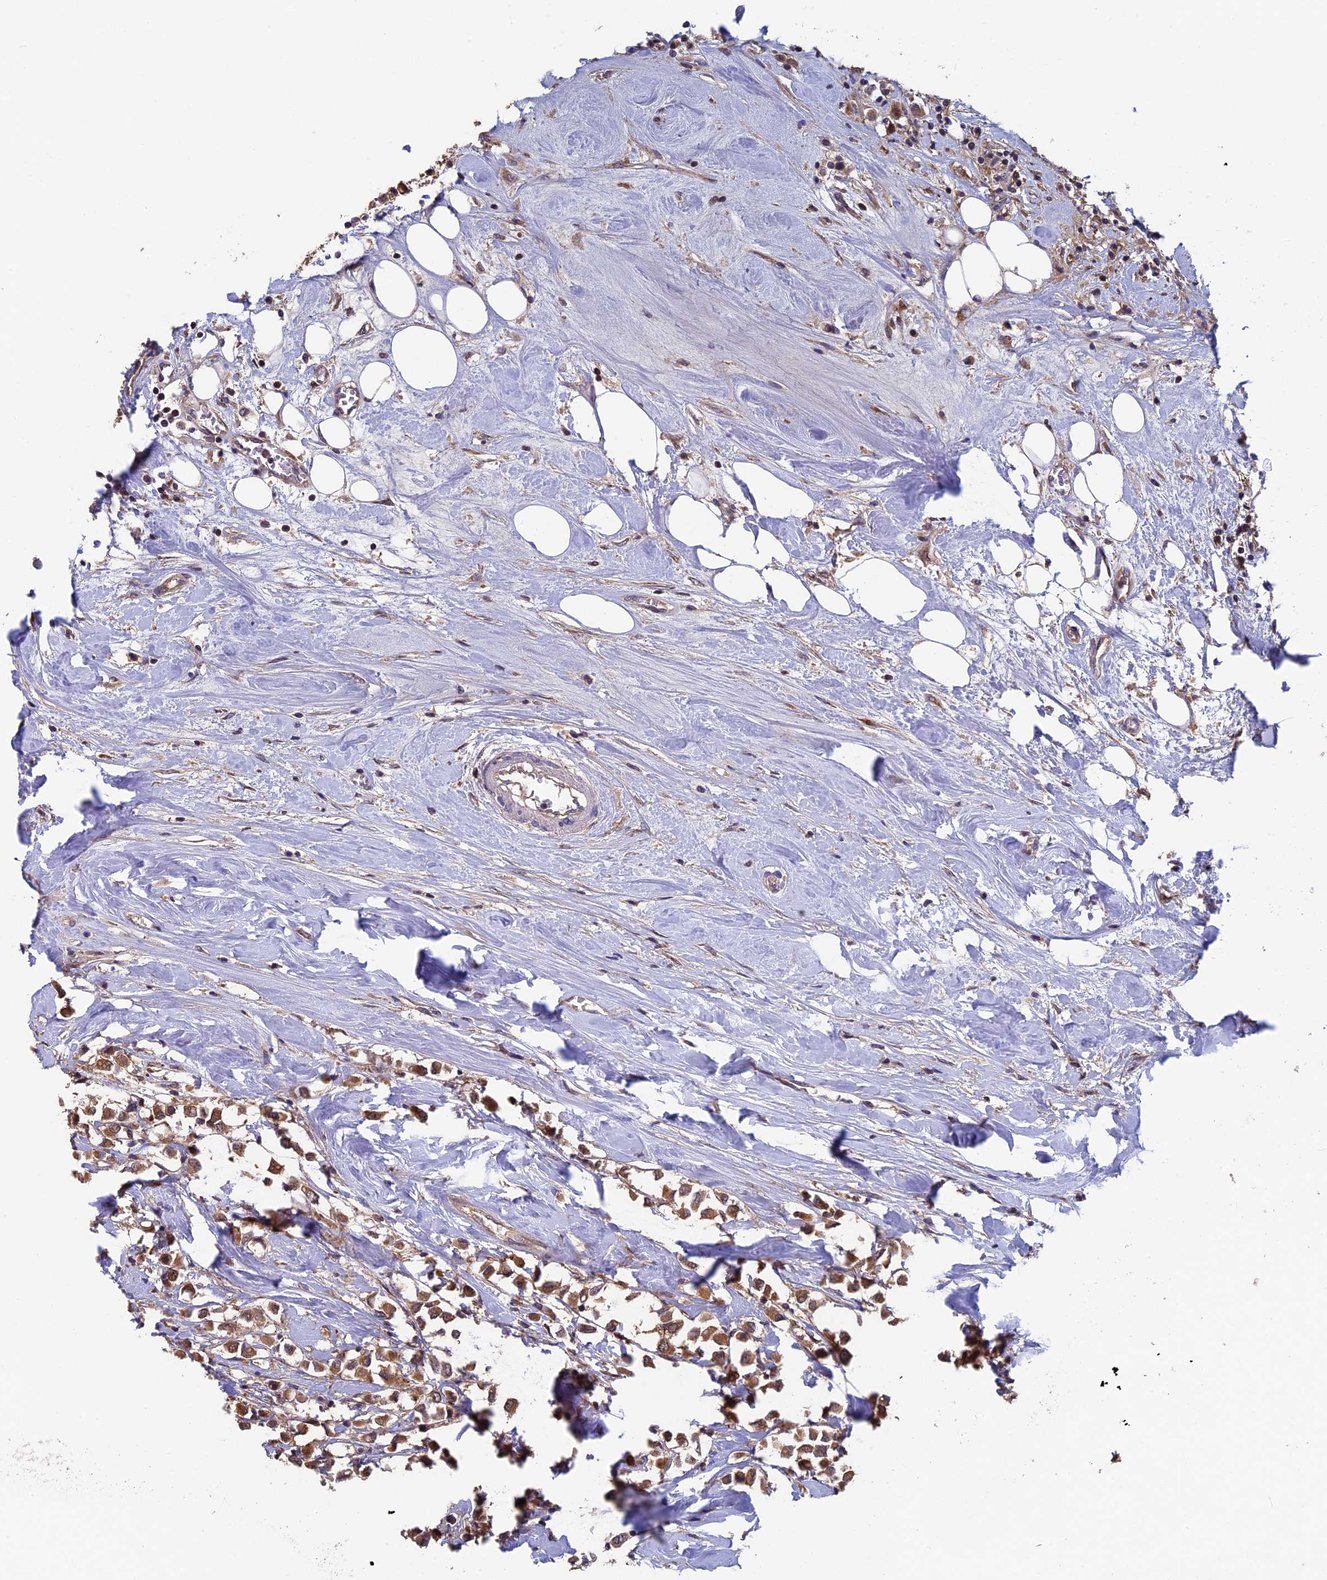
{"staining": {"intensity": "moderate", "quantity": ">75%", "location": "cytoplasmic/membranous,nuclear"}, "tissue": "breast cancer", "cell_type": "Tumor cells", "image_type": "cancer", "snomed": [{"axis": "morphology", "description": "Duct carcinoma"}, {"axis": "topography", "description": "Breast"}], "caption": "Immunohistochemistry (IHC) micrograph of neoplastic tissue: infiltrating ductal carcinoma (breast) stained using immunohistochemistry demonstrates medium levels of moderate protein expression localized specifically in the cytoplasmic/membranous and nuclear of tumor cells, appearing as a cytoplasmic/membranous and nuclear brown color.", "gene": "LCMT1", "patient": {"sex": "female", "age": 61}}